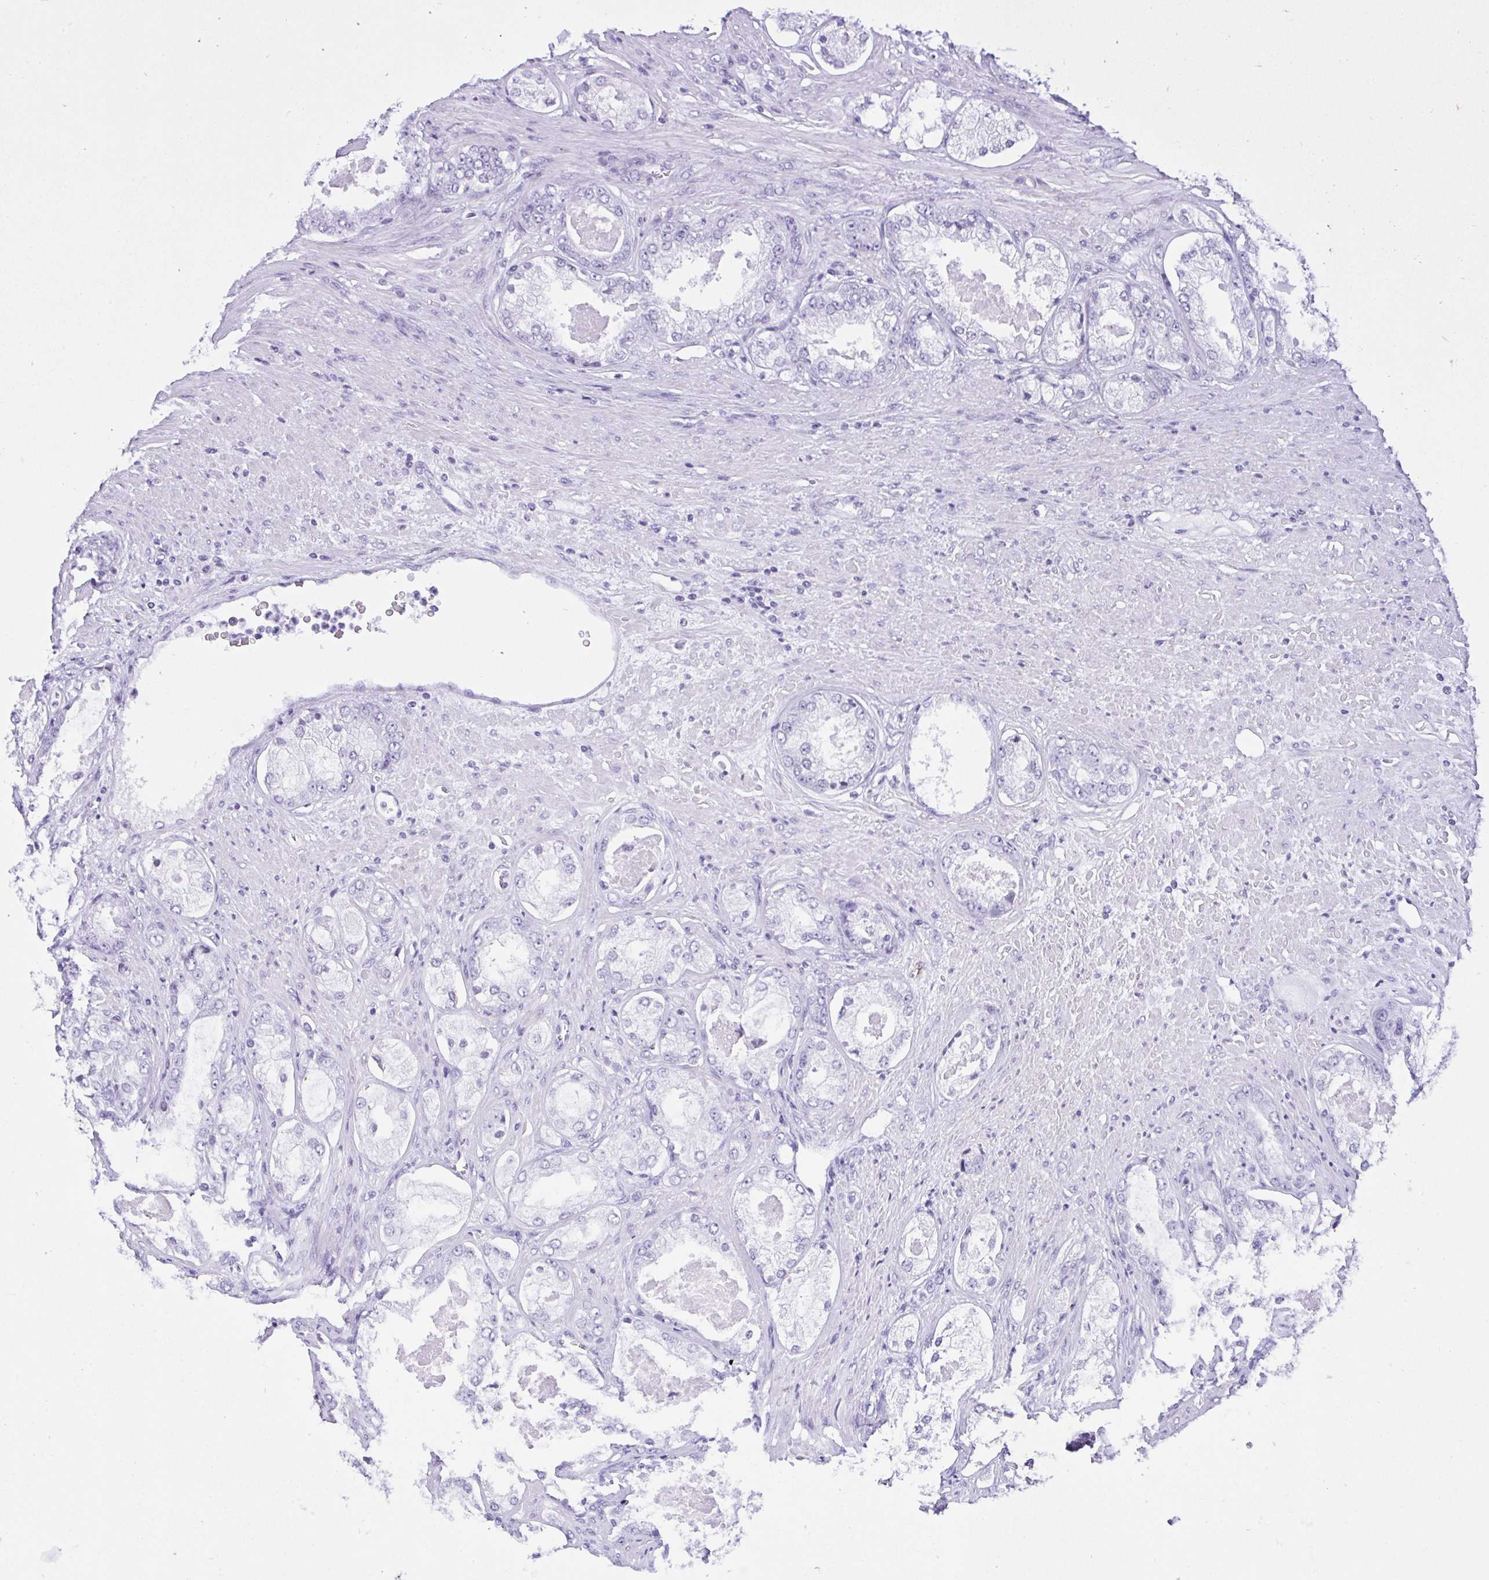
{"staining": {"intensity": "negative", "quantity": "none", "location": "none"}, "tissue": "prostate cancer", "cell_type": "Tumor cells", "image_type": "cancer", "snomed": [{"axis": "morphology", "description": "Adenocarcinoma, Low grade"}, {"axis": "topography", "description": "Prostate"}], "caption": "Immunohistochemistry image of low-grade adenocarcinoma (prostate) stained for a protein (brown), which demonstrates no expression in tumor cells.", "gene": "KRT27", "patient": {"sex": "male", "age": 68}}